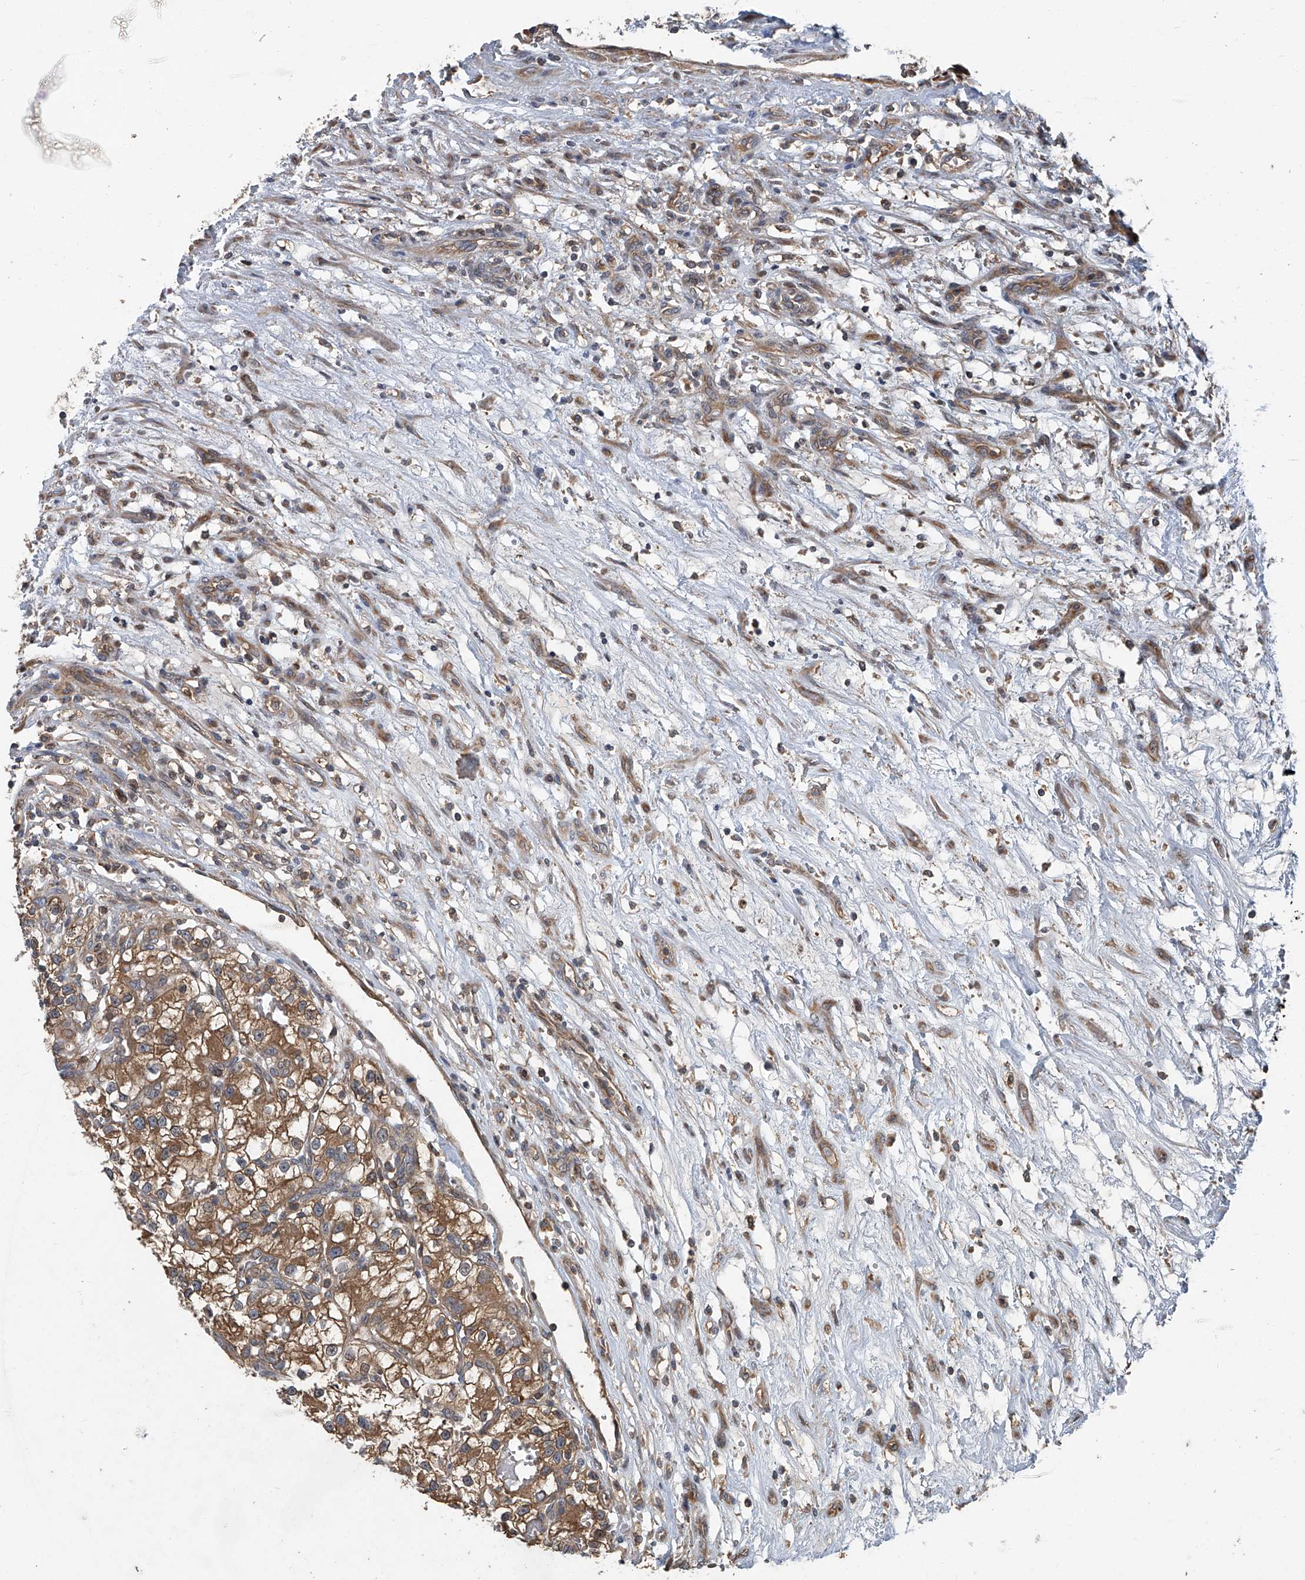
{"staining": {"intensity": "moderate", "quantity": ">75%", "location": "cytoplasmic/membranous"}, "tissue": "renal cancer", "cell_type": "Tumor cells", "image_type": "cancer", "snomed": [{"axis": "morphology", "description": "Adenocarcinoma, NOS"}, {"axis": "topography", "description": "Kidney"}], "caption": "Renal cancer stained with a protein marker demonstrates moderate staining in tumor cells.", "gene": "ANKRD34A", "patient": {"sex": "female", "age": 57}}